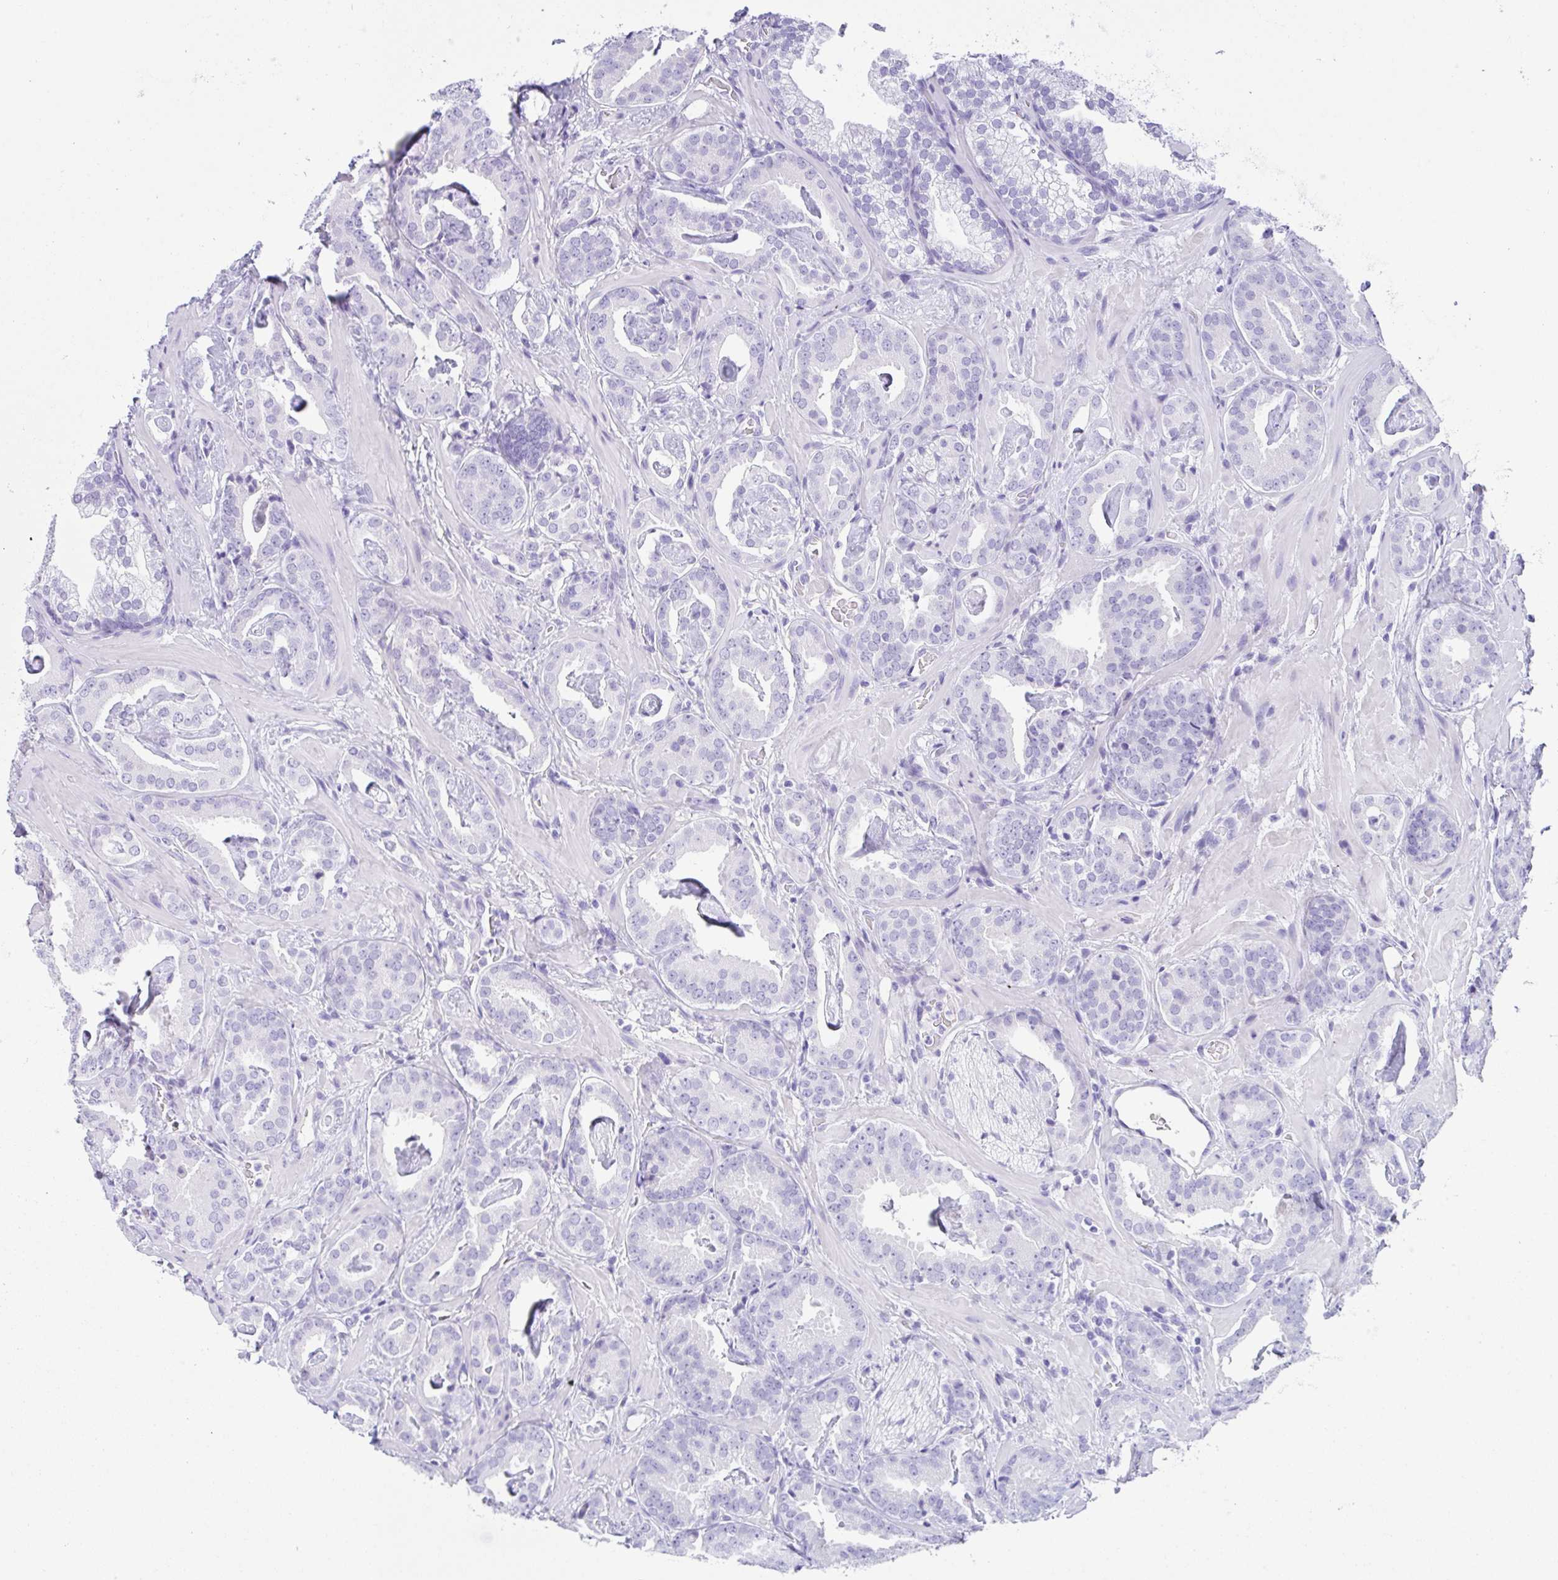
{"staining": {"intensity": "negative", "quantity": "none", "location": "none"}, "tissue": "prostate cancer", "cell_type": "Tumor cells", "image_type": "cancer", "snomed": [{"axis": "morphology", "description": "Adenocarcinoma, Low grade"}, {"axis": "topography", "description": "Prostate"}], "caption": "Prostate cancer was stained to show a protein in brown. There is no significant staining in tumor cells.", "gene": "CPA1", "patient": {"sex": "male", "age": 62}}